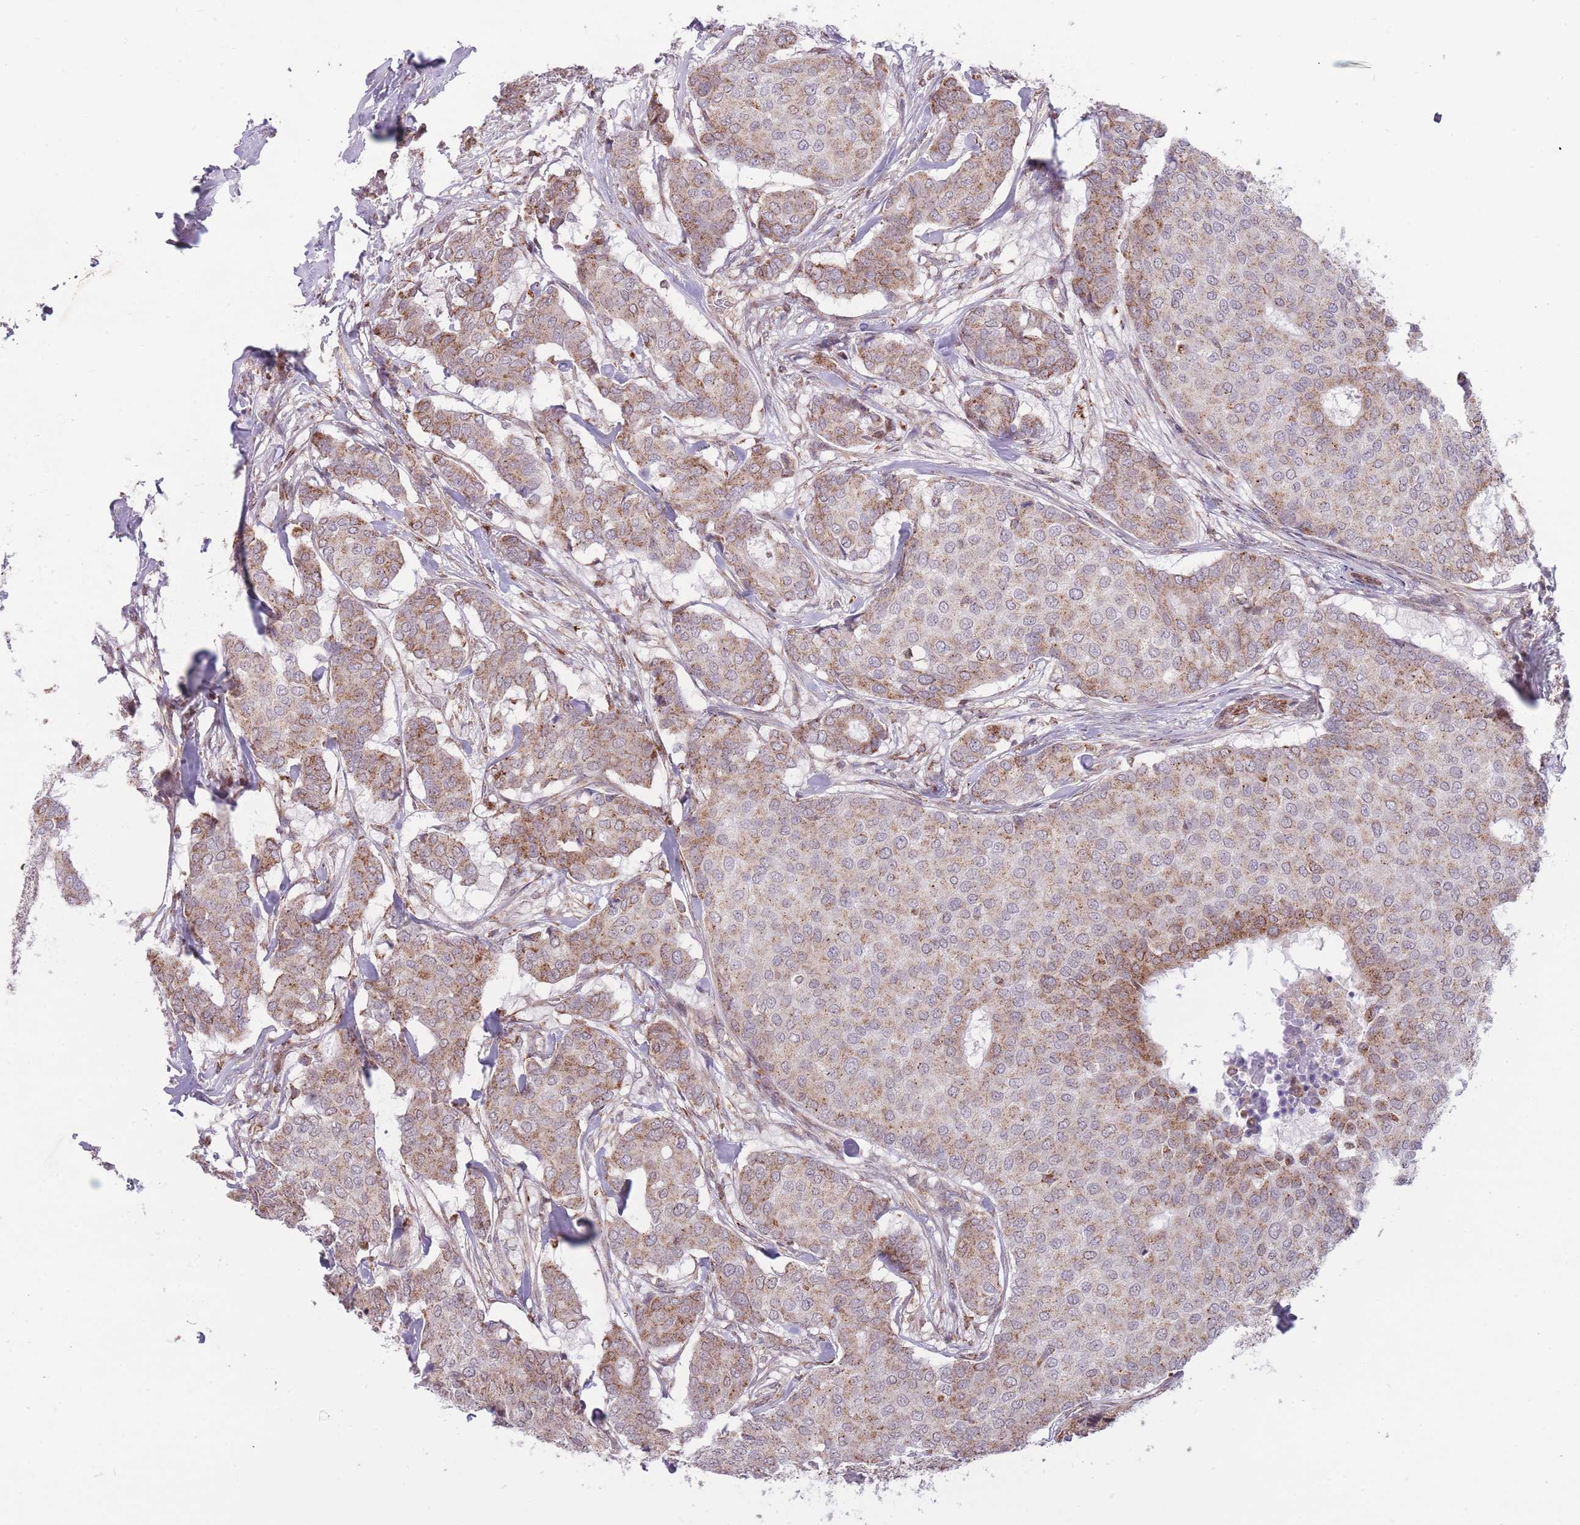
{"staining": {"intensity": "moderate", "quantity": "25%-75%", "location": "cytoplasmic/membranous"}, "tissue": "breast cancer", "cell_type": "Tumor cells", "image_type": "cancer", "snomed": [{"axis": "morphology", "description": "Duct carcinoma"}, {"axis": "topography", "description": "Breast"}], "caption": "Immunohistochemistry (IHC) (DAB) staining of human breast intraductal carcinoma shows moderate cytoplasmic/membranous protein positivity in approximately 25%-75% of tumor cells. (Brightfield microscopy of DAB IHC at high magnification).", "gene": "DPYSL4", "patient": {"sex": "female", "age": 75}}